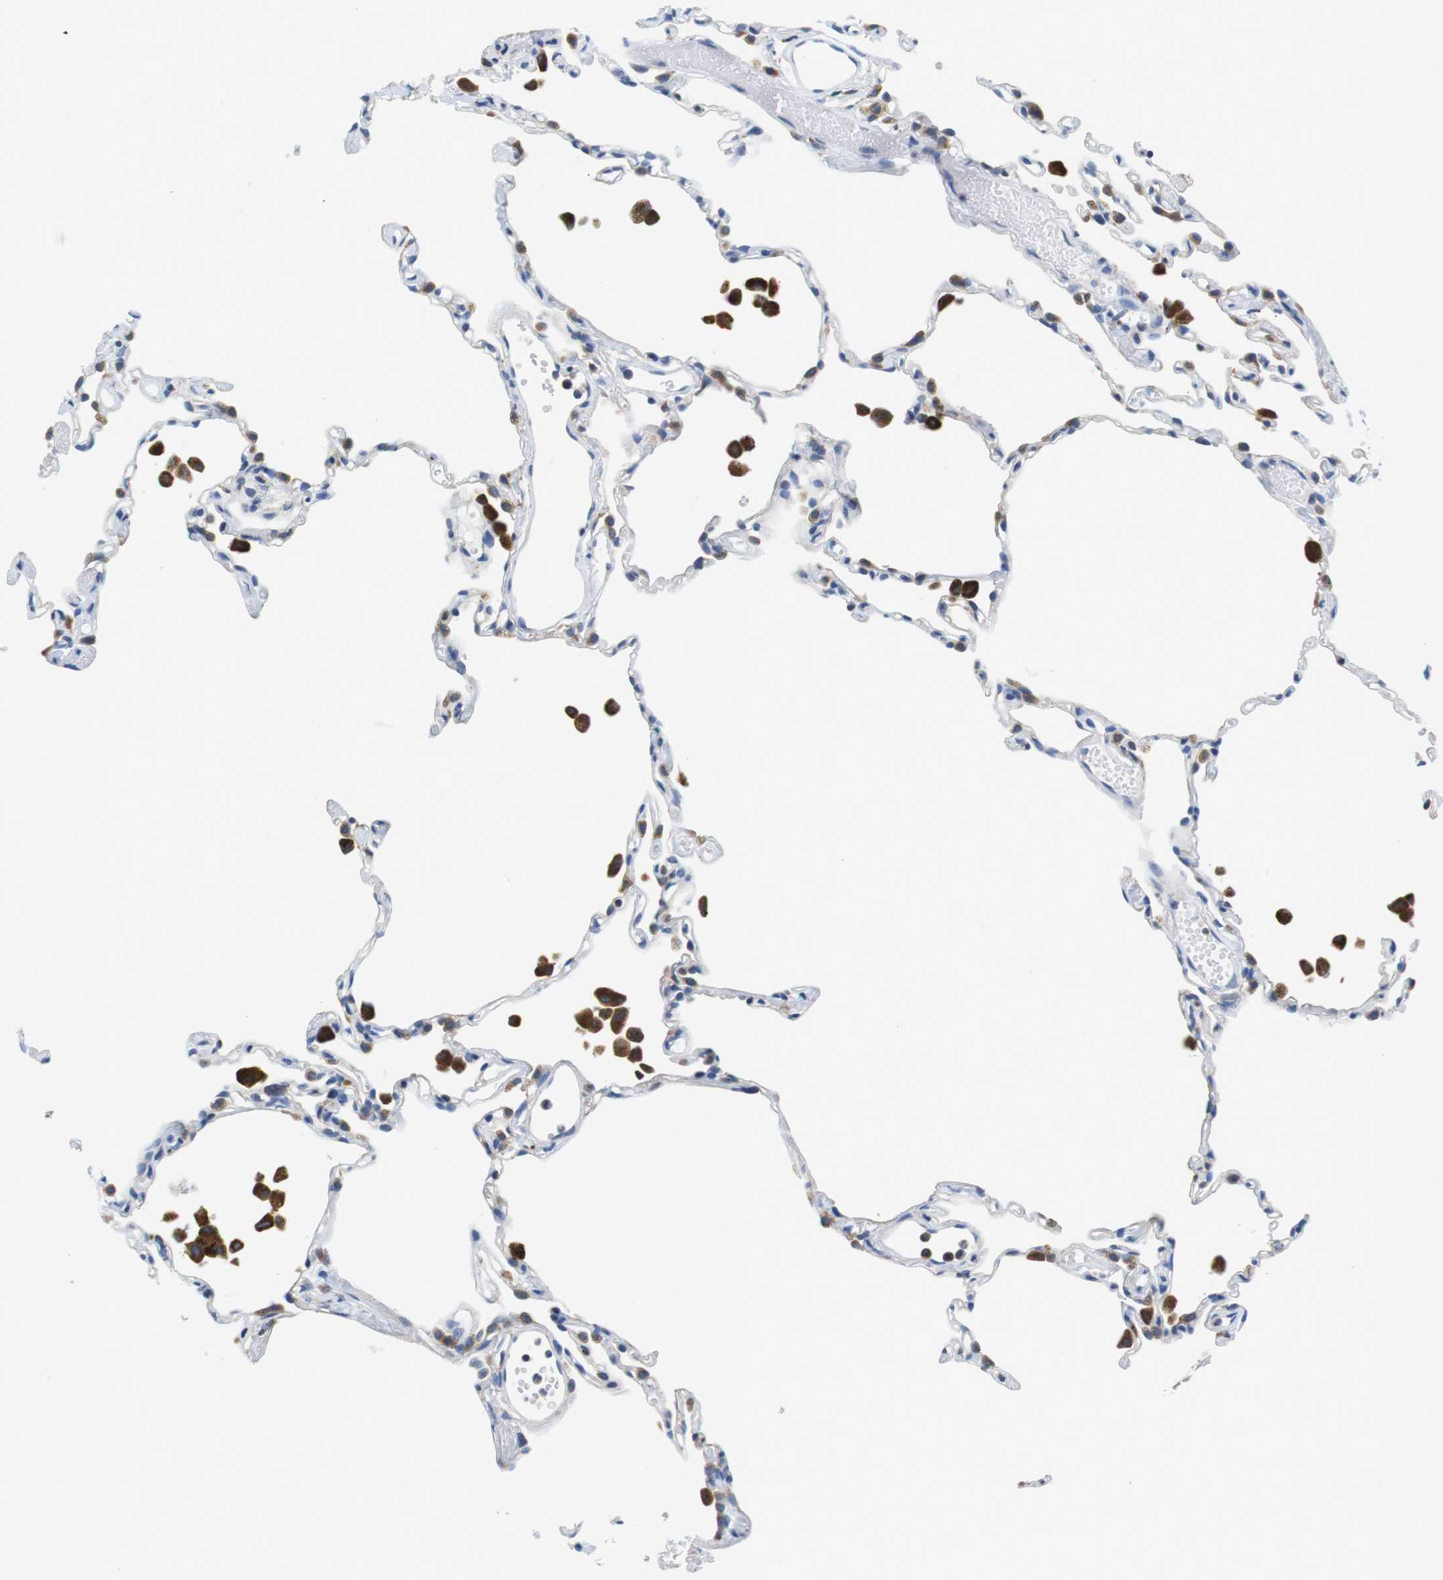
{"staining": {"intensity": "negative", "quantity": "none", "location": "none"}, "tissue": "lung", "cell_type": "Alveolar cells", "image_type": "normal", "snomed": [{"axis": "morphology", "description": "Normal tissue, NOS"}, {"axis": "topography", "description": "Lung"}], "caption": "IHC of unremarkable lung shows no staining in alveolar cells.", "gene": "CNGA2", "patient": {"sex": "female", "age": 49}}